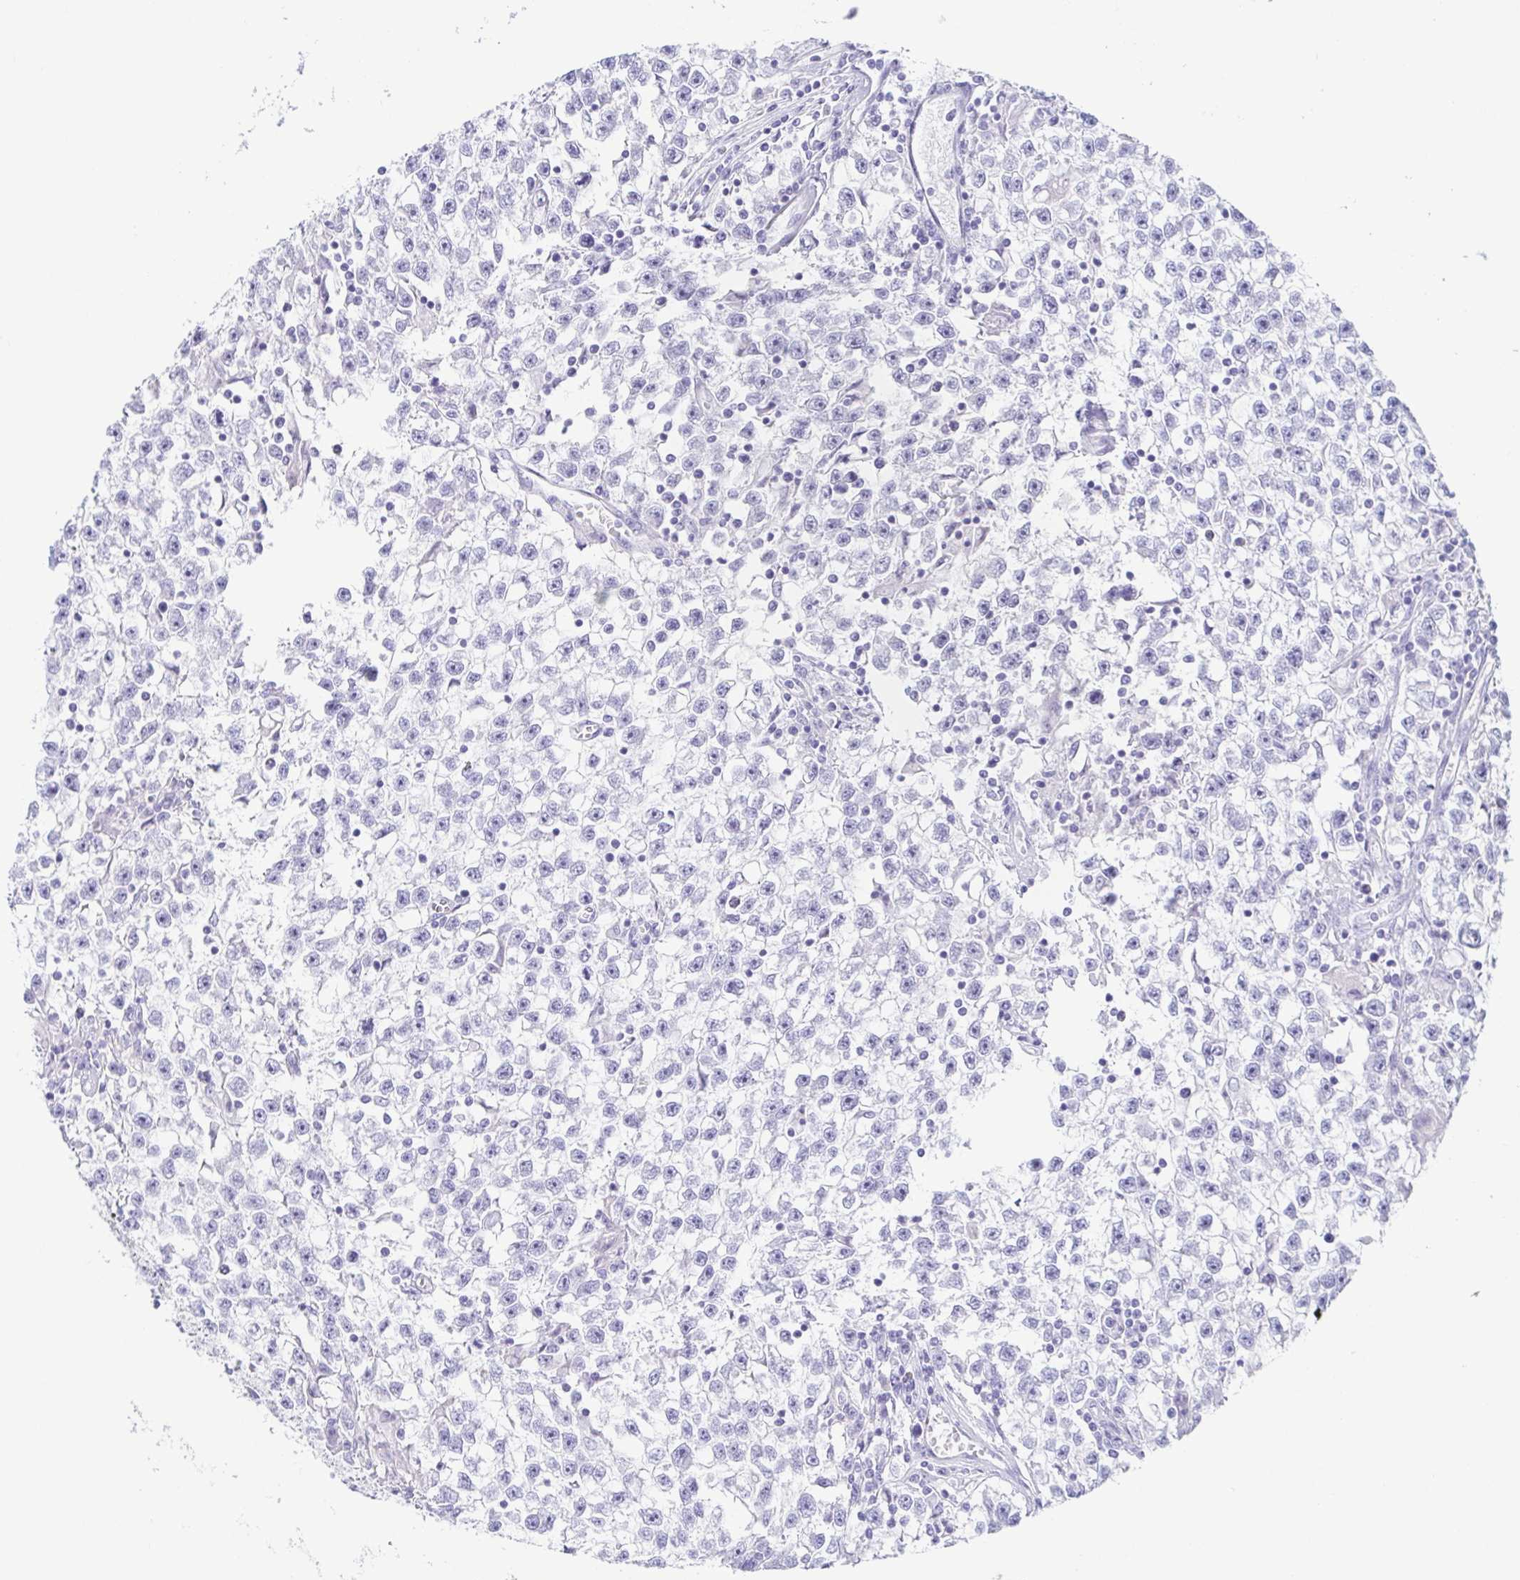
{"staining": {"intensity": "negative", "quantity": "none", "location": "none"}, "tissue": "testis cancer", "cell_type": "Tumor cells", "image_type": "cancer", "snomed": [{"axis": "morphology", "description": "Seminoma, NOS"}, {"axis": "topography", "description": "Testis"}], "caption": "DAB (3,3'-diaminobenzidine) immunohistochemical staining of testis seminoma exhibits no significant expression in tumor cells.", "gene": "AZU1", "patient": {"sex": "male", "age": 31}}